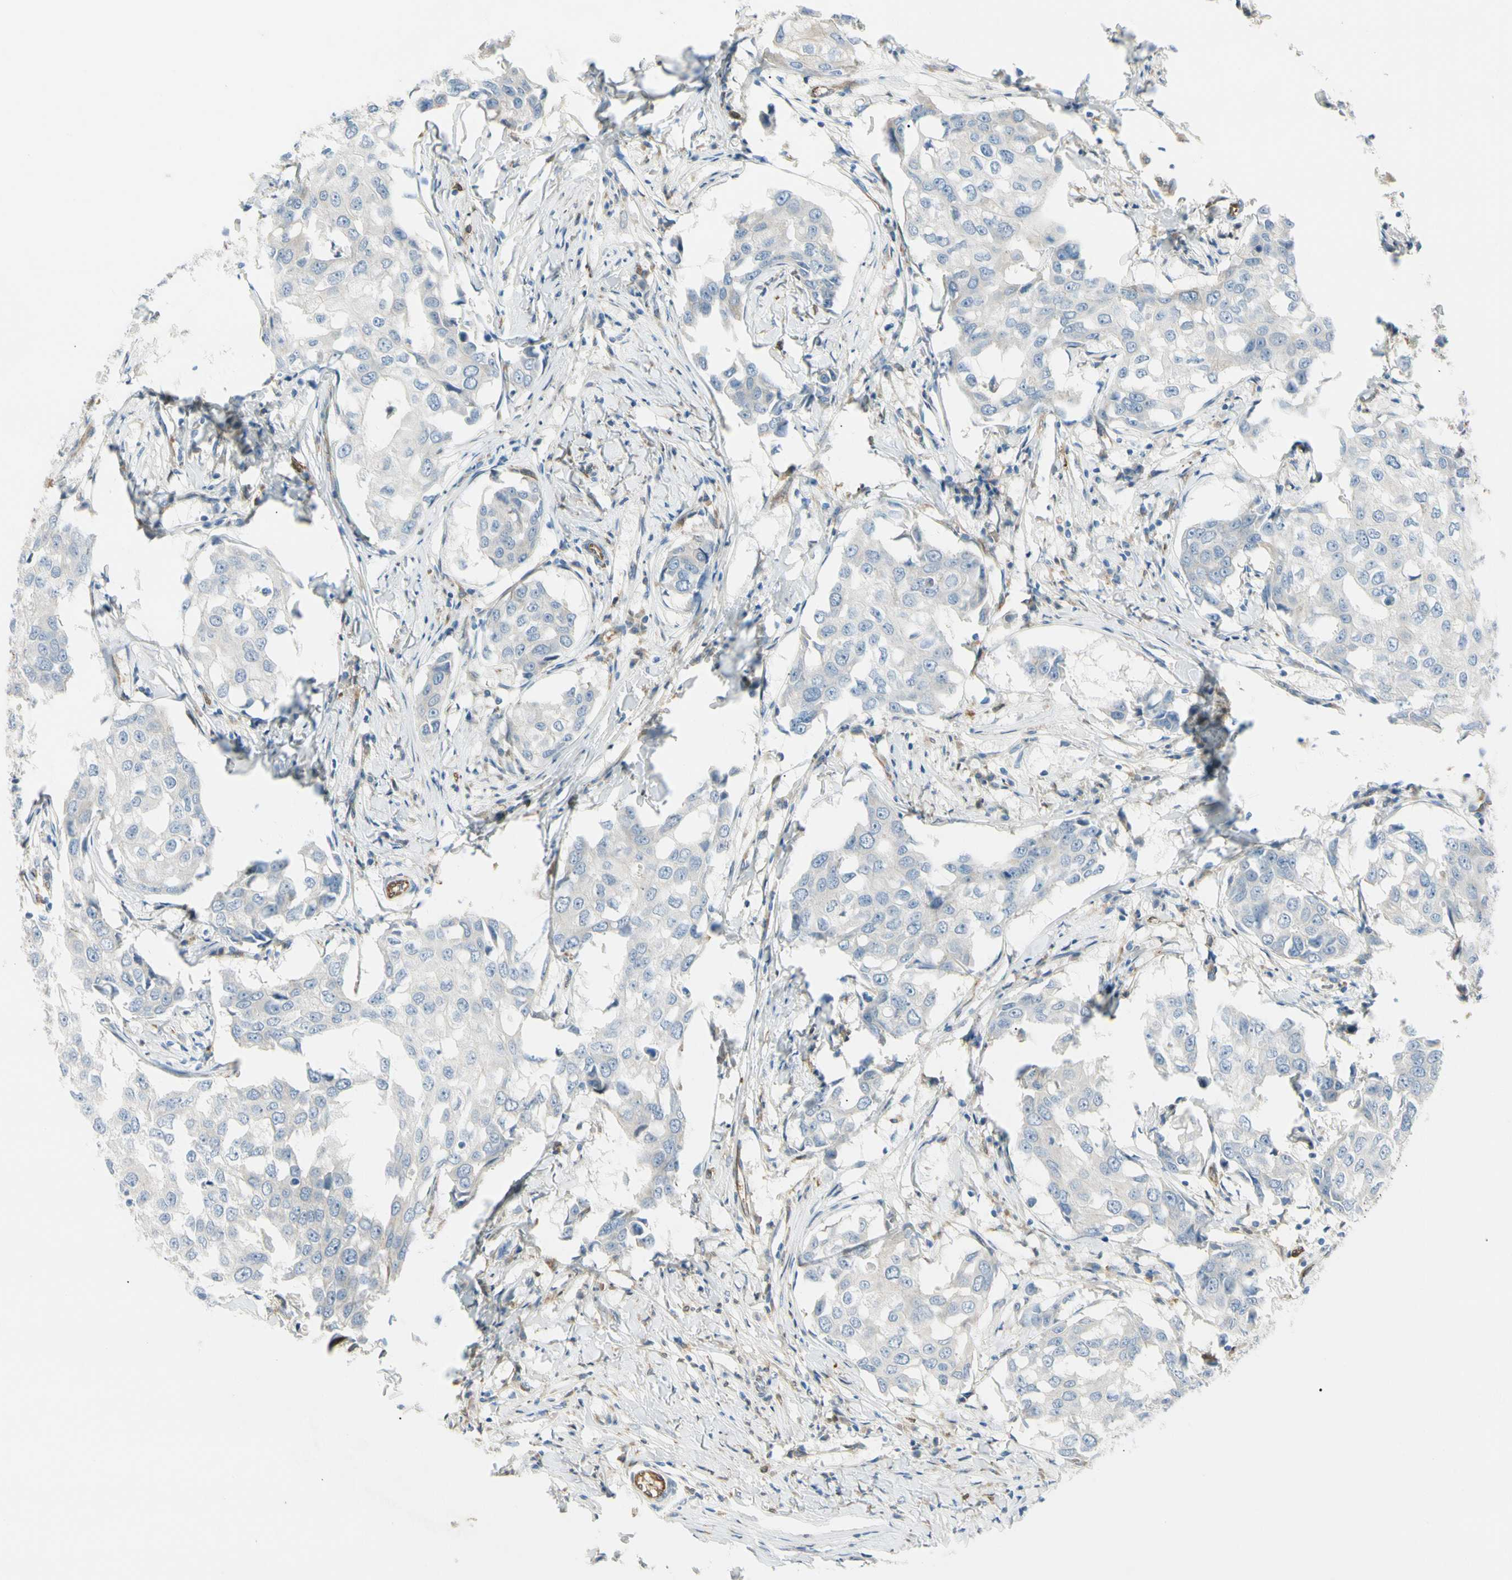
{"staining": {"intensity": "negative", "quantity": "none", "location": "none"}, "tissue": "breast cancer", "cell_type": "Tumor cells", "image_type": "cancer", "snomed": [{"axis": "morphology", "description": "Duct carcinoma"}, {"axis": "topography", "description": "Breast"}], "caption": "DAB (3,3'-diaminobenzidine) immunohistochemical staining of human breast cancer shows no significant staining in tumor cells.", "gene": "LPCAT2", "patient": {"sex": "female", "age": 27}}